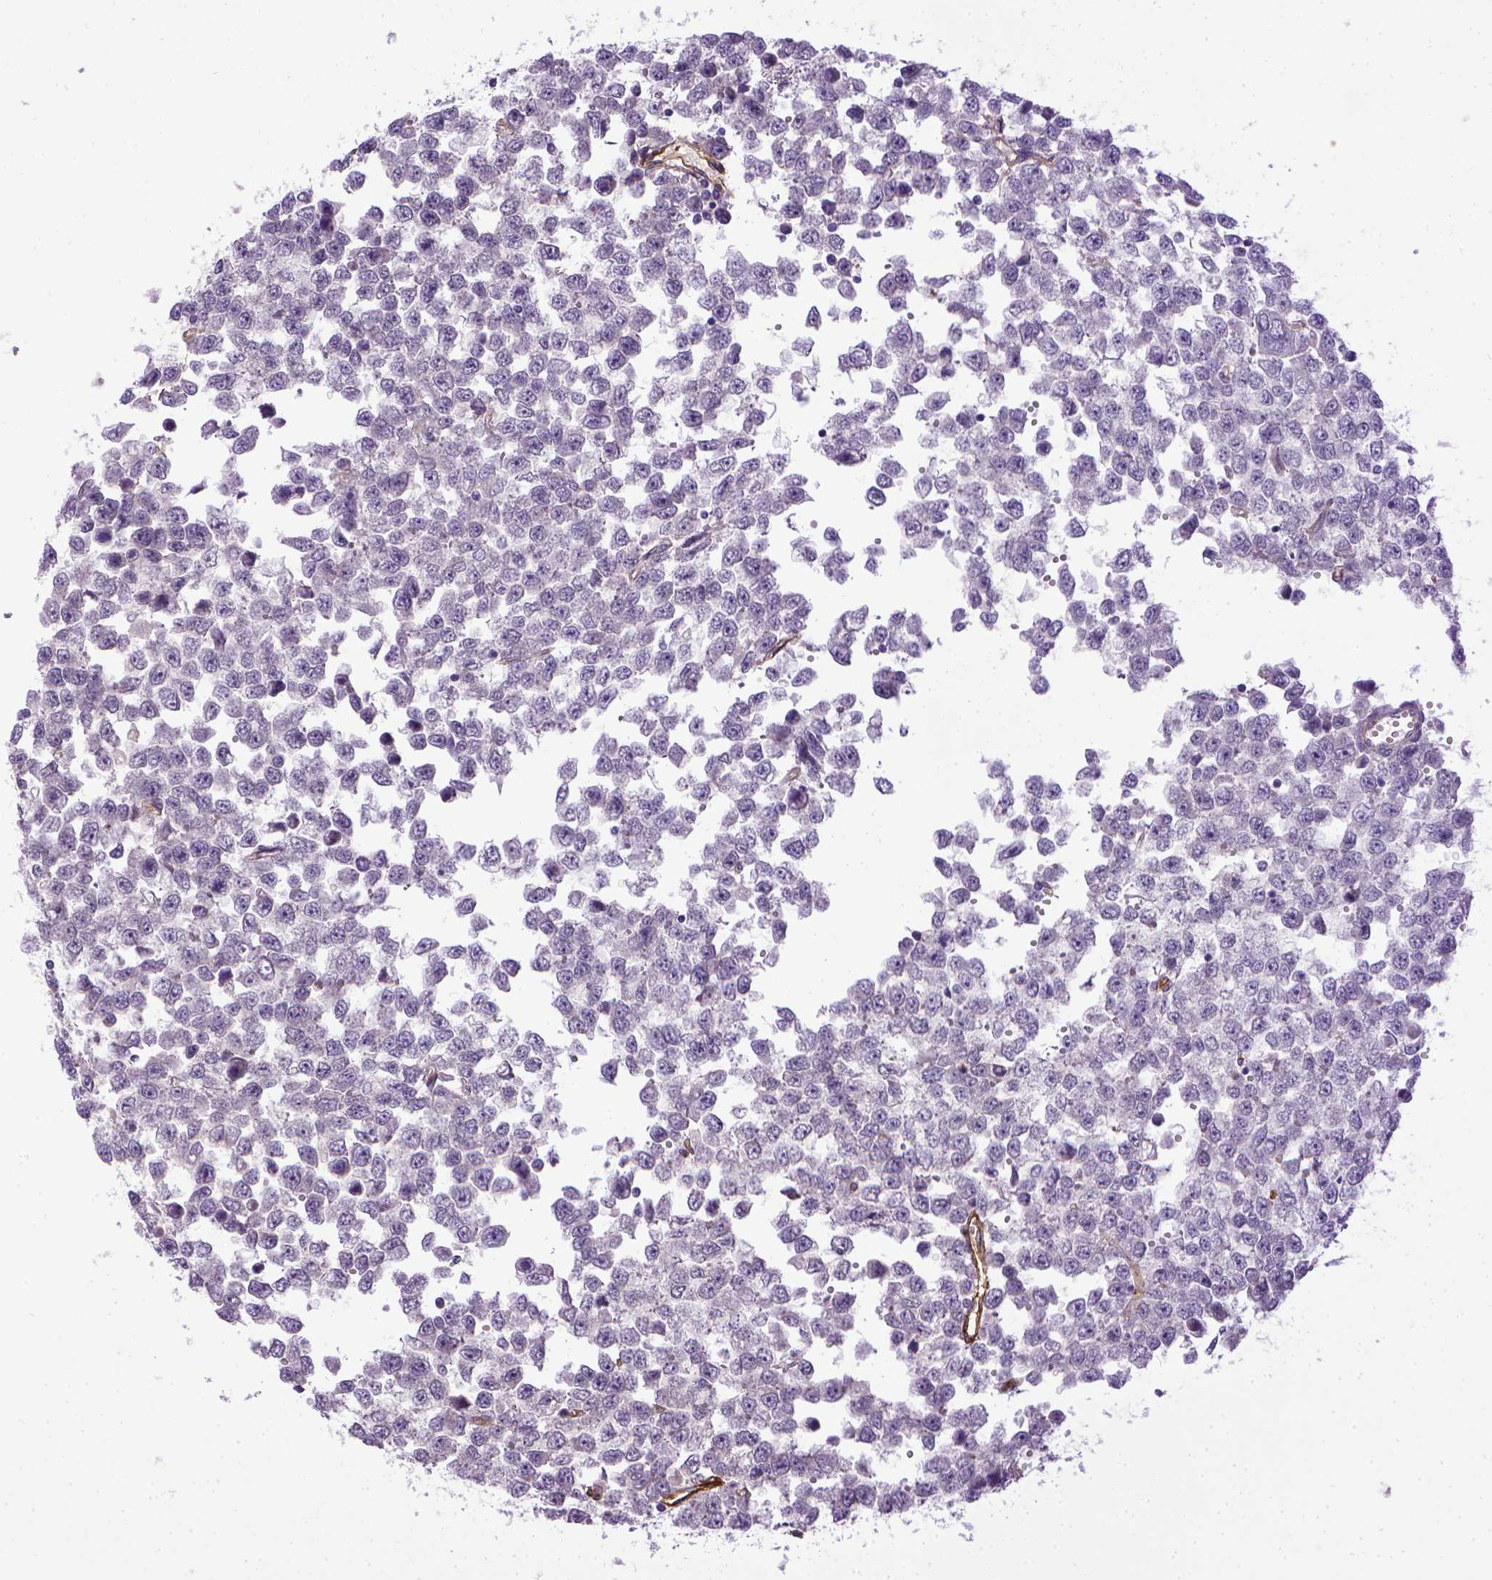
{"staining": {"intensity": "negative", "quantity": "none", "location": "none"}, "tissue": "testis cancer", "cell_type": "Tumor cells", "image_type": "cancer", "snomed": [{"axis": "morphology", "description": "Normal tissue, NOS"}, {"axis": "morphology", "description": "Seminoma, NOS"}, {"axis": "topography", "description": "Testis"}, {"axis": "topography", "description": "Epididymis"}], "caption": "DAB immunohistochemical staining of testis seminoma demonstrates no significant staining in tumor cells. The staining is performed using DAB (3,3'-diaminobenzidine) brown chromogen with nuclei counter-stained in using hematoxylin.", "gene": "ENG", "patient": {"sex": "male", "age": 34}}